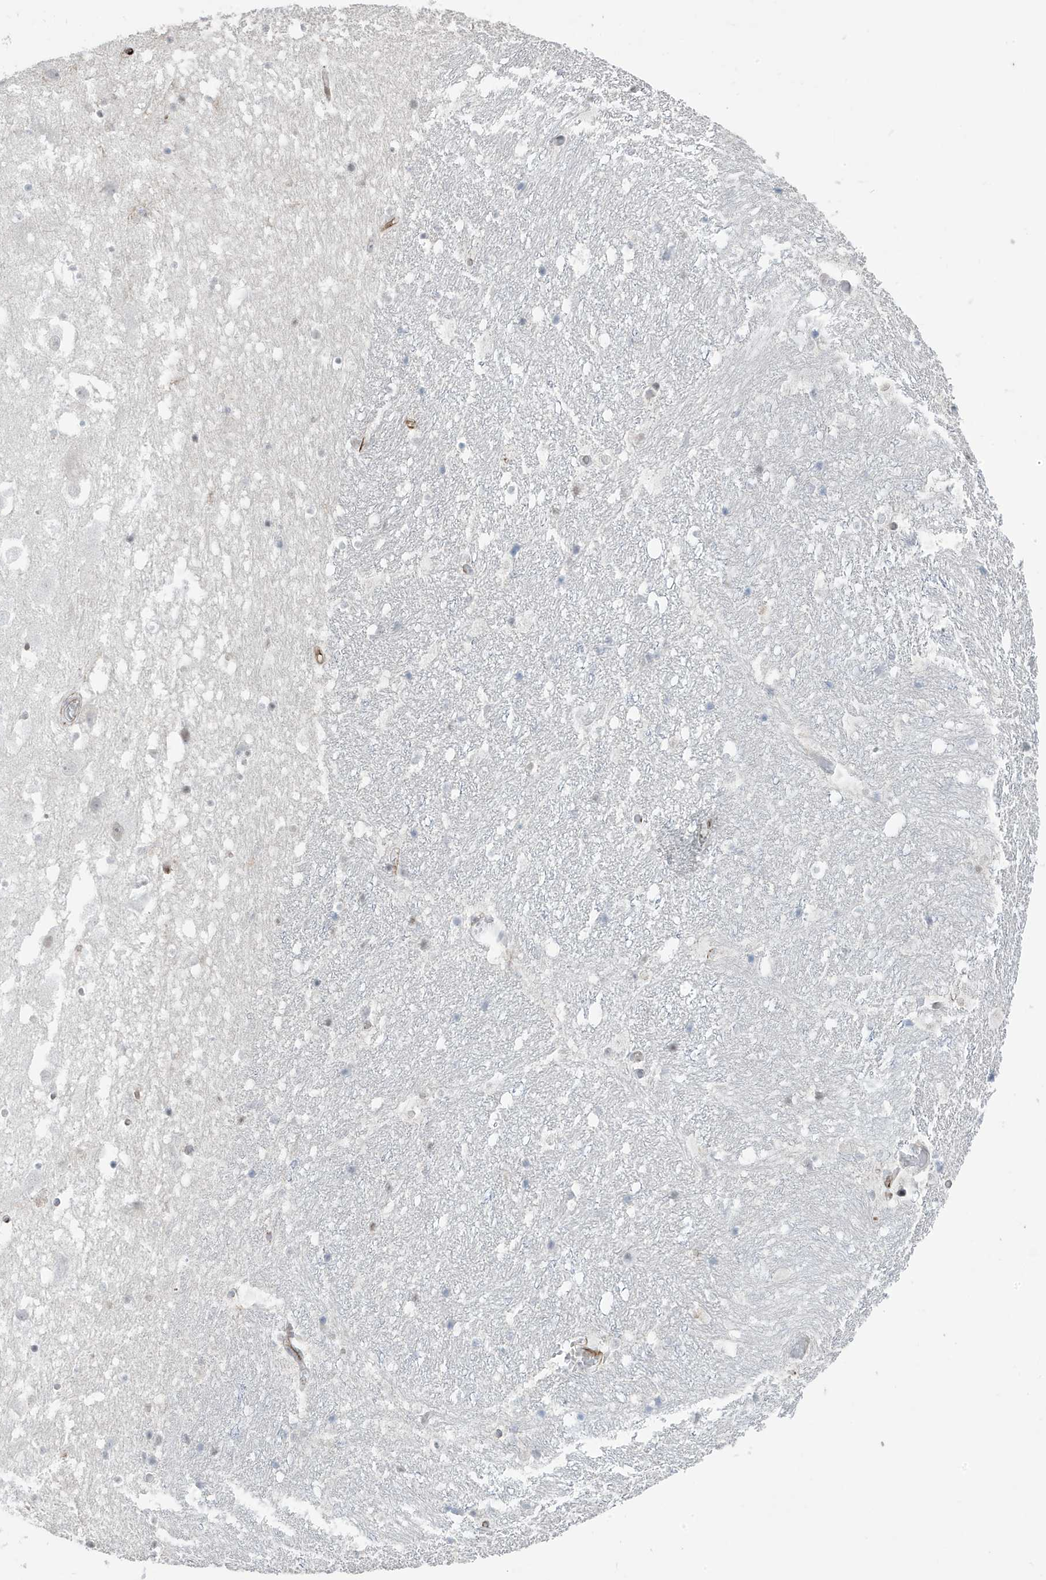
{"staining": {"intensity": "negative", "quantity": "none", "location": "none"}, "tissue": "hippocampus", "cell_type": "Glial cells", "image_type": "normal", "snomed": [{"axis": "morphology", "description": "Normal tissue, NOS"}, {"axis": "topography", "description": "Hippocampus"}], "caption": "Protein analysis of benign hippocampus demonstrates no significant positivity in glial cells.", "gene": "ADAMTSL3", "patient": {"sex": "female", "age": 52}}